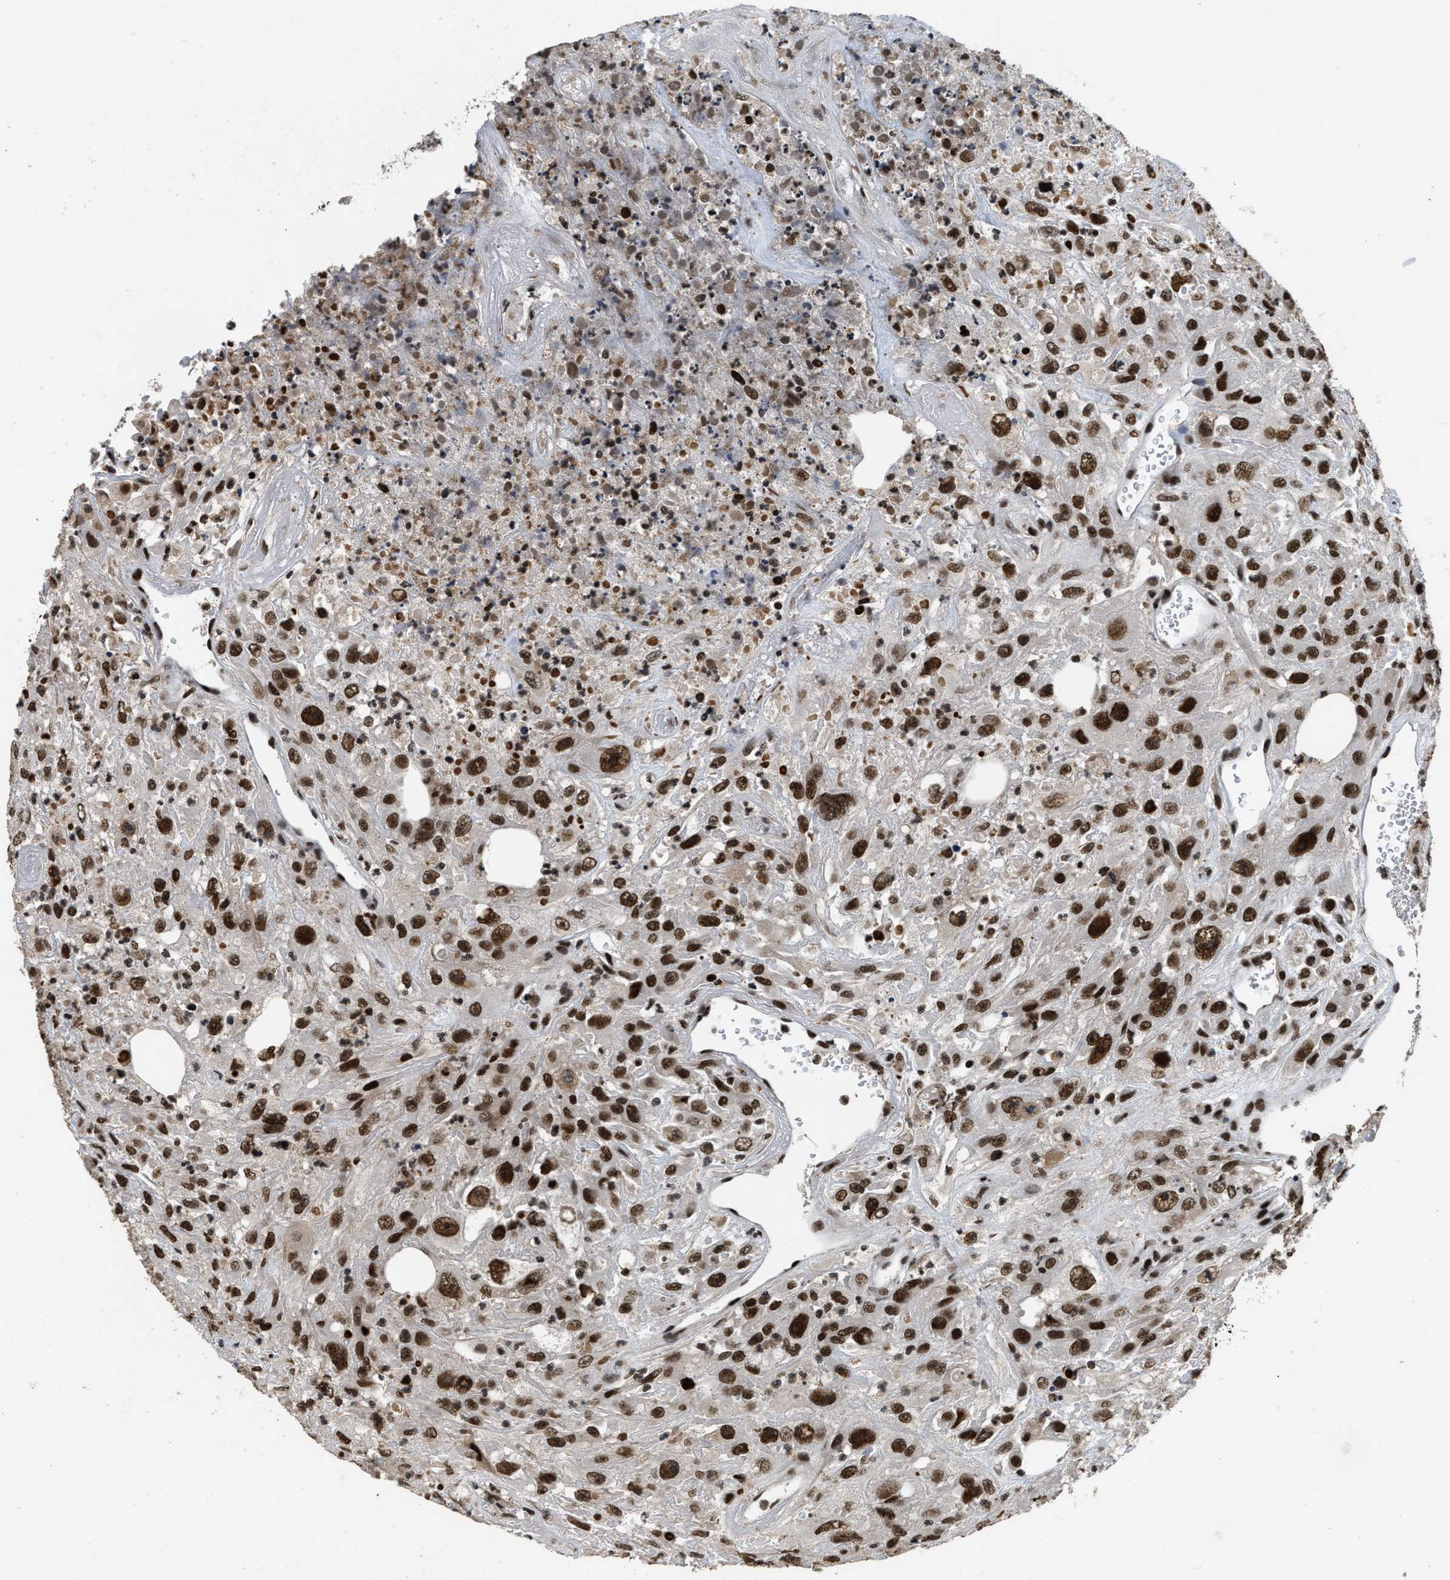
{"staining": {"intensity": "strong", "quantity": ">75%", "location": "nuclear"}, "tissue": "urothelial cancer", "cell_type": "Tumor cells", "image_type": "cancer", "snomed": [{"axis": "morphology", "description": "Urothelial carcinoma, High grade"}, {"axis": "topography", "description": "Urinary bladder"}], "caption": "Immunohistochemistry (IHC) of human urothelial cancer demonstrates high levels of strong nuclear staining in about >75% of tumor cells.", "gene": "SMARCB1", "patient": {"sex": "male", "age": 46}}